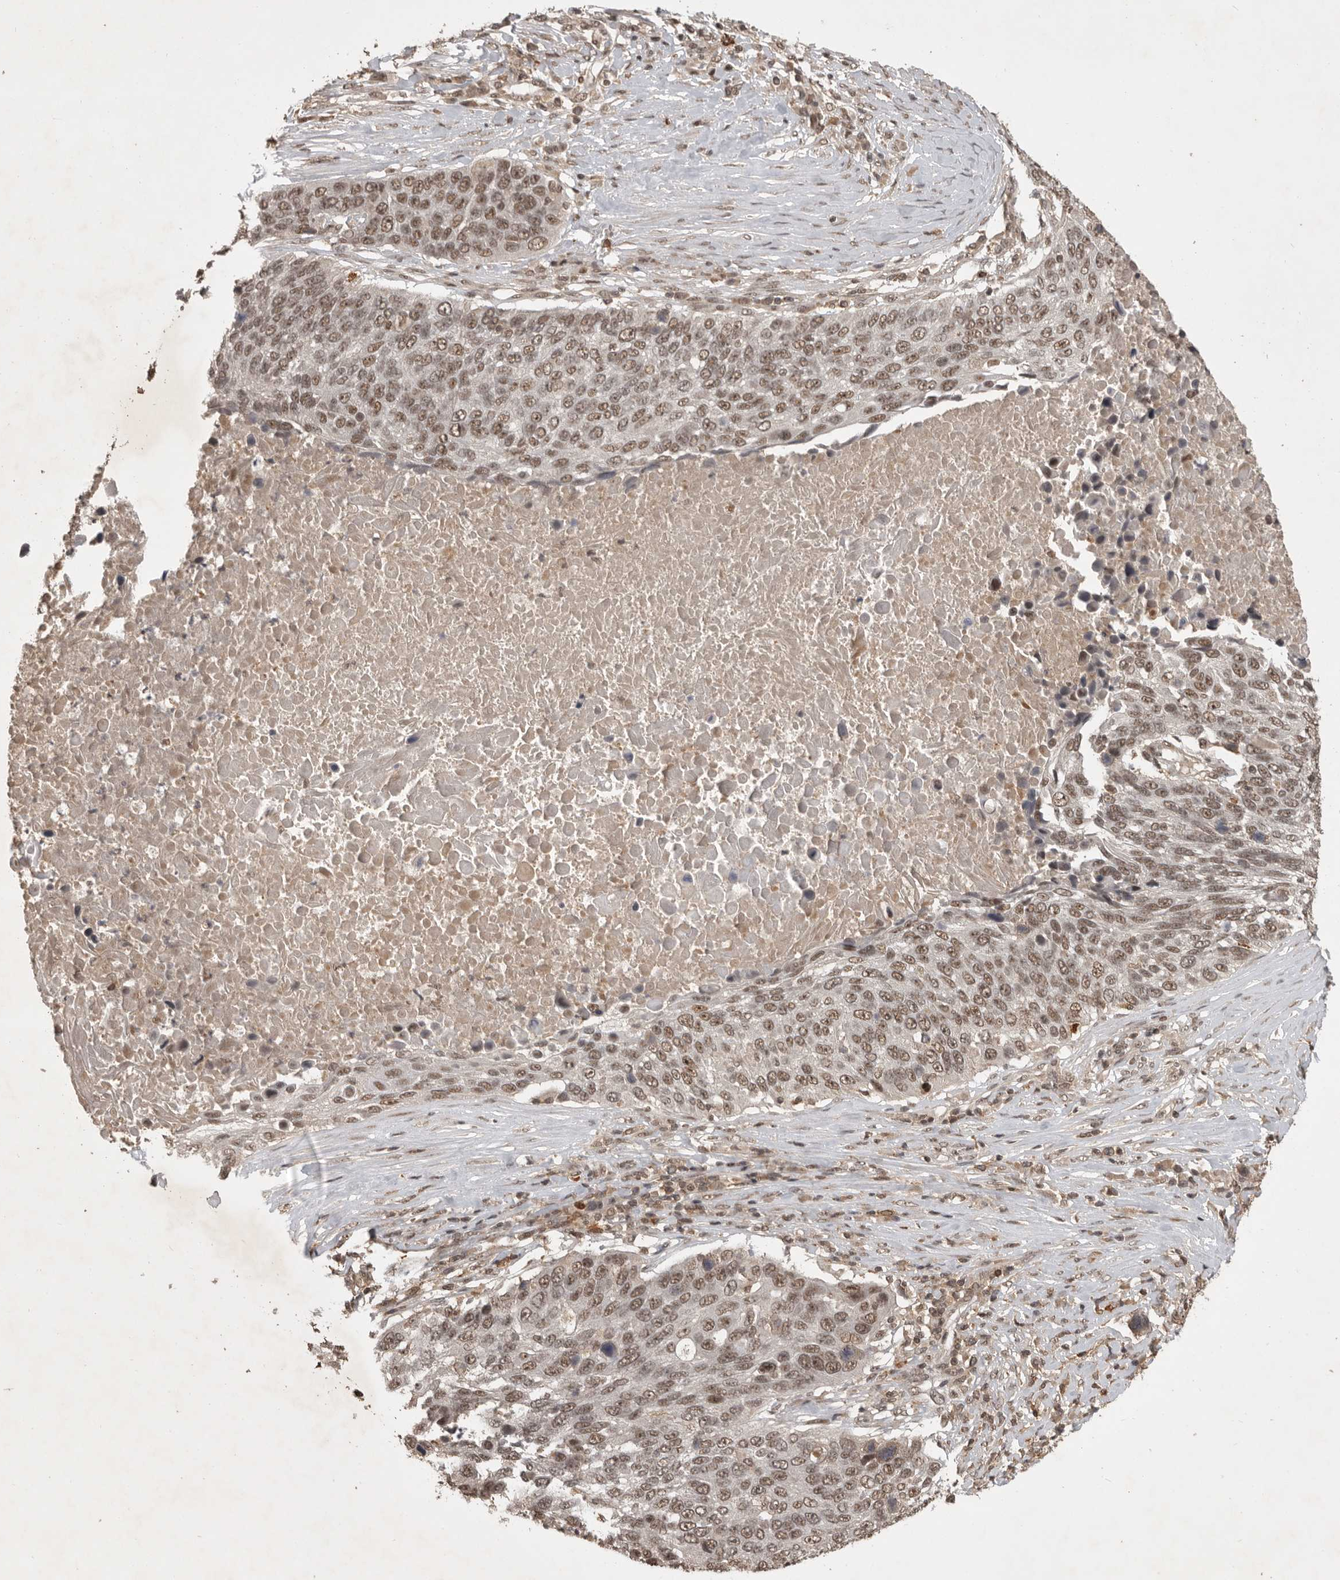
{"staining": {"intensity": "moderate", "quantity": ">75%", "location": "nuclear"}, "tissue": "lung cancer", "cell_type": "Tumor cells", "image_type": "cancer", "snomed": [{"axis": "morphology", "description": "Squamous cell carcinoma, NOS"}, {"axis": "topography", "description": "Lung"}], "caption": "IHC histopathology image of neoplastic tissue: squamous cell carcinoma (lung) stained using immunohistochemistry (IHC) shows medium levels of moderate protein expression localized specifically in the nuclear of tumor cells, appearing as a nuclear brown color.", "gene": "CBLL1", "patient": {"sex": "male", "age": 66}}